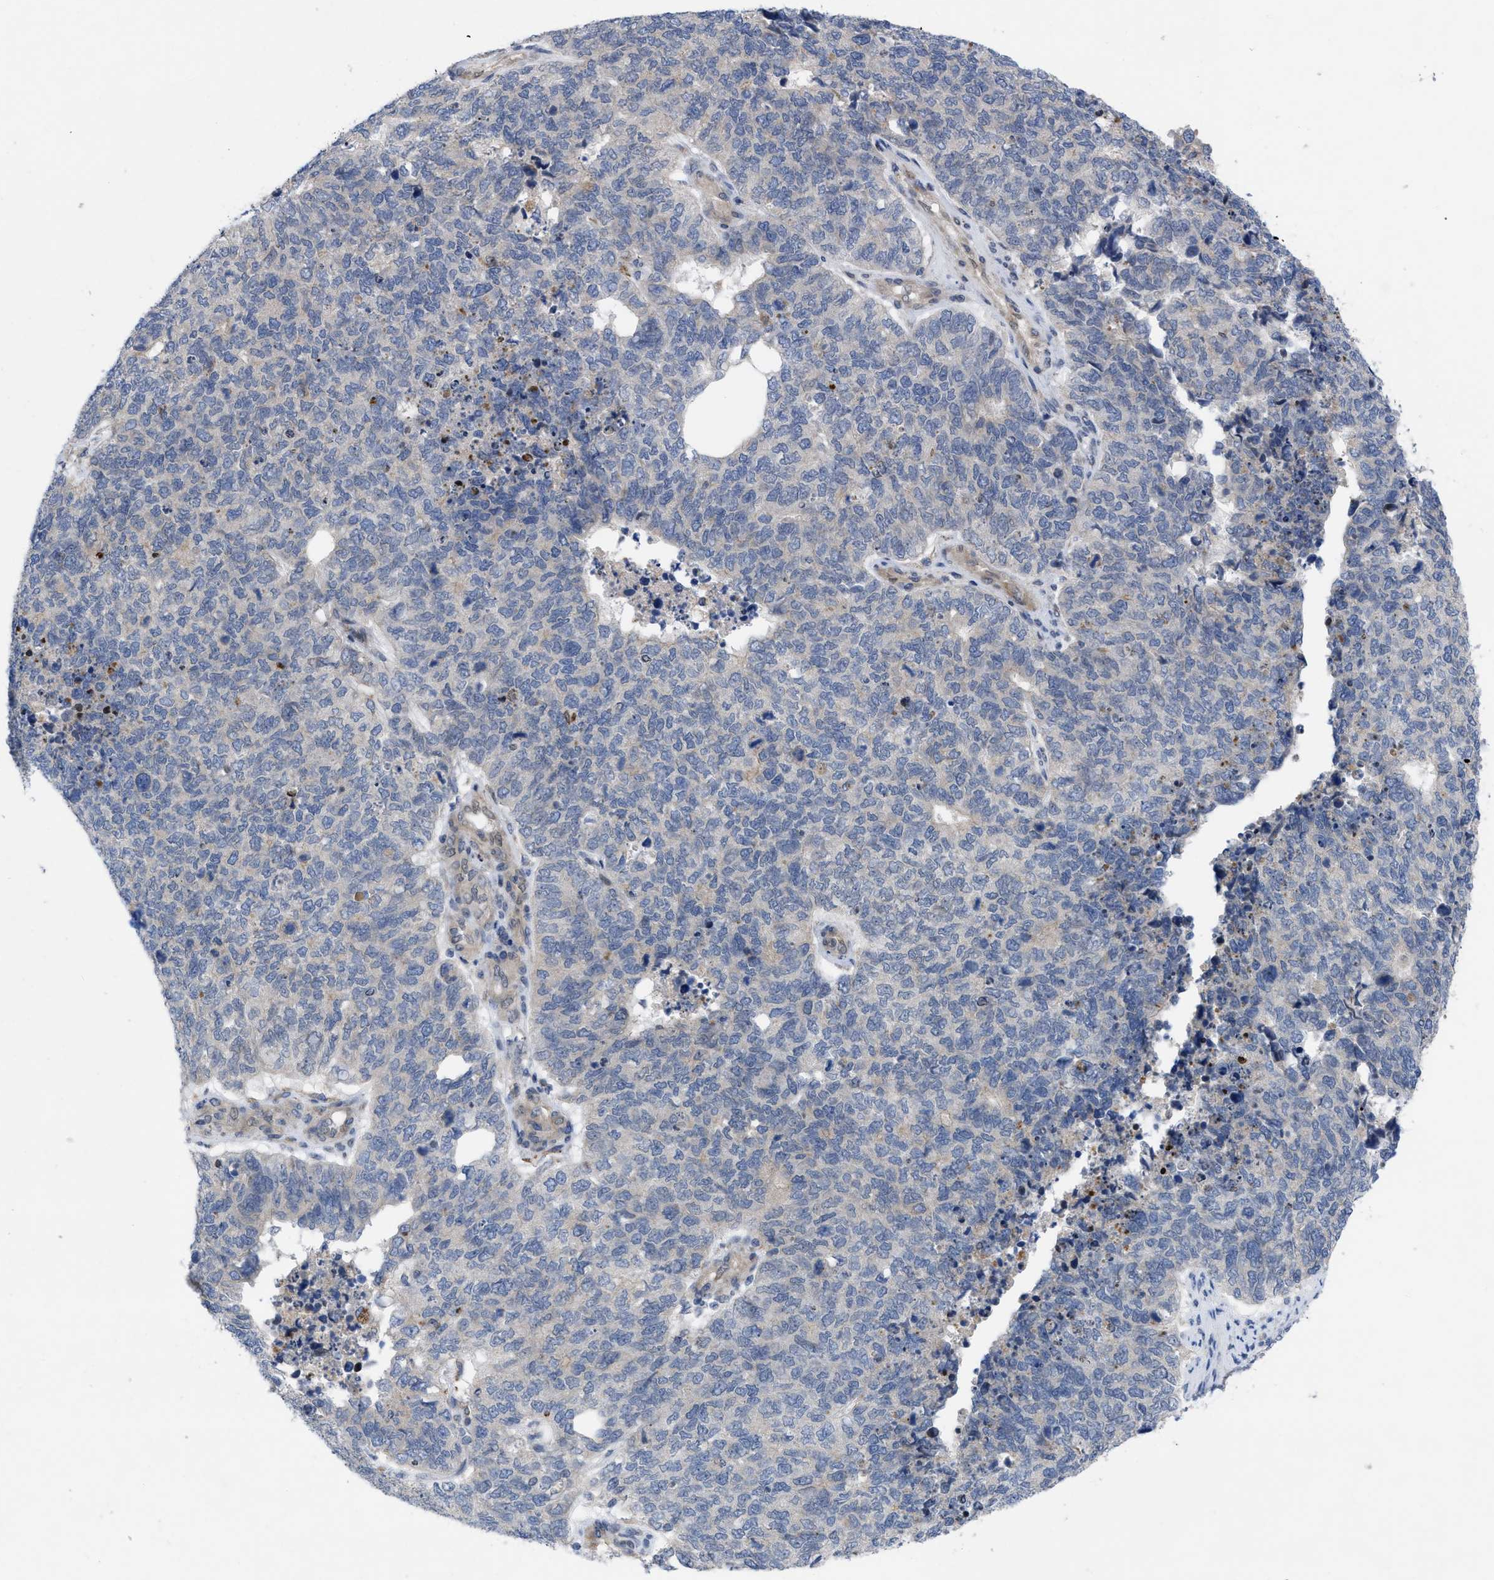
{"staining": {"intensity": "negative", "quantity": "none", "location": "none"}, "tissue": "cervical cancer", "cell_type": "Tumor cells", "image_type": "cancer", "snomed": [{"axis": "morphology", "description": "Squamous cell carcinoma, NOS"}, {"axis": "topography", "description": "Cervix"}], "caption": "DAB immunohistochemical staining of human cervical cancer (squamous cell carcinoma) shows no significant expression in tumor cells.", "gene": "NDEL1", "patient": {"sex": "female", "age": 63}}